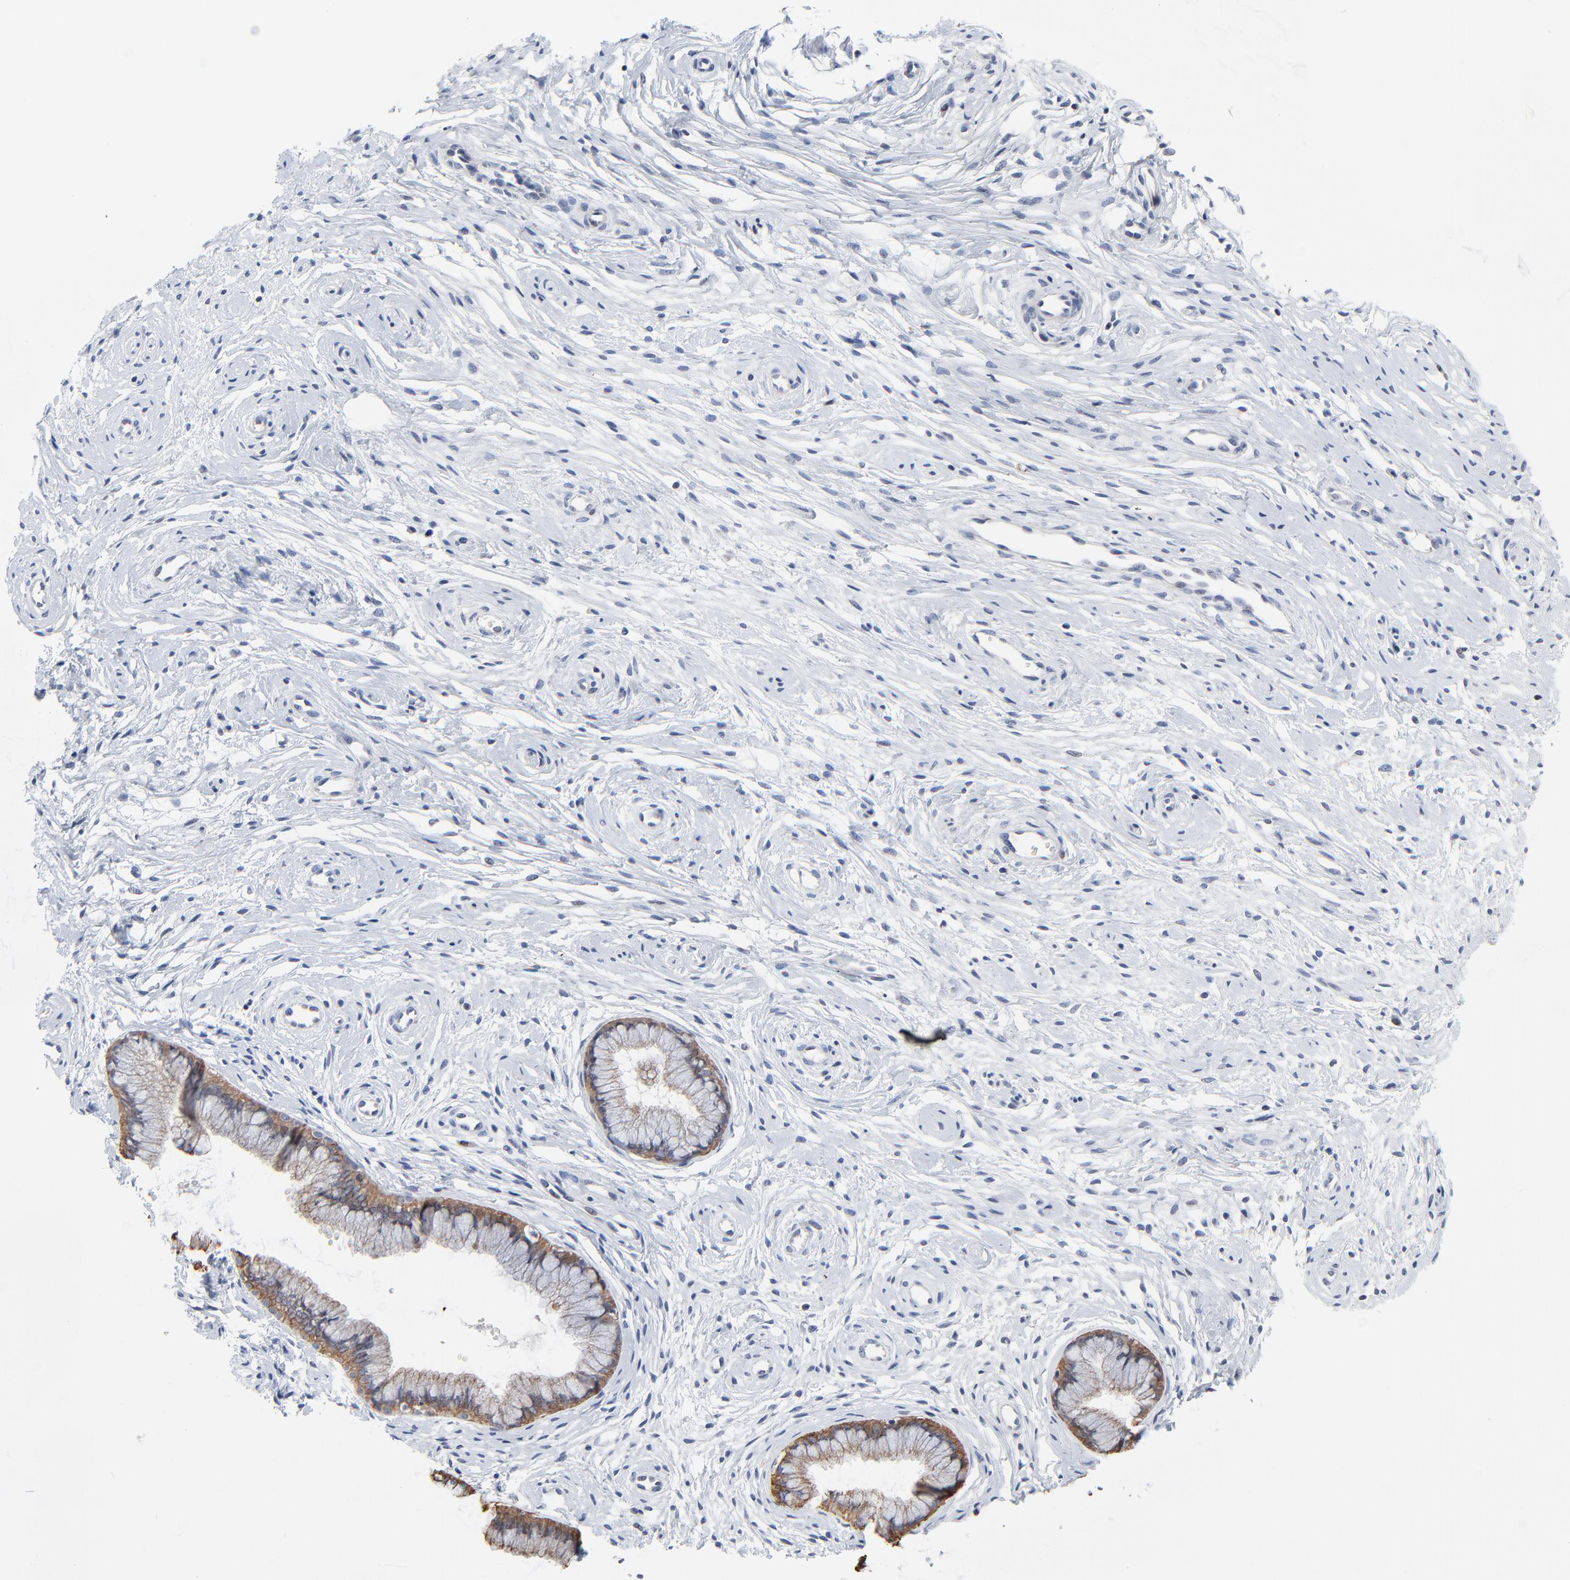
{"staining": {"intensity": "moderate", "quantity": ">75%", "location": "cytoplasmic/membranous"}, "tissue": "cervix", "cell_type": "Glandular cells", "image_type": "normal", "snomed": [{"axis": "morphology", "description": "Normal tissue, NOS"}, {"axis": "topography", "description": "Cervix"}], "caption": "The immunohistochemical stain labels moderate cytoplasmic/membranous expression in glandular cells of unremarkable cervix.", "gene": "LNX1", "patient": {"sex": "female", "age": 39}}